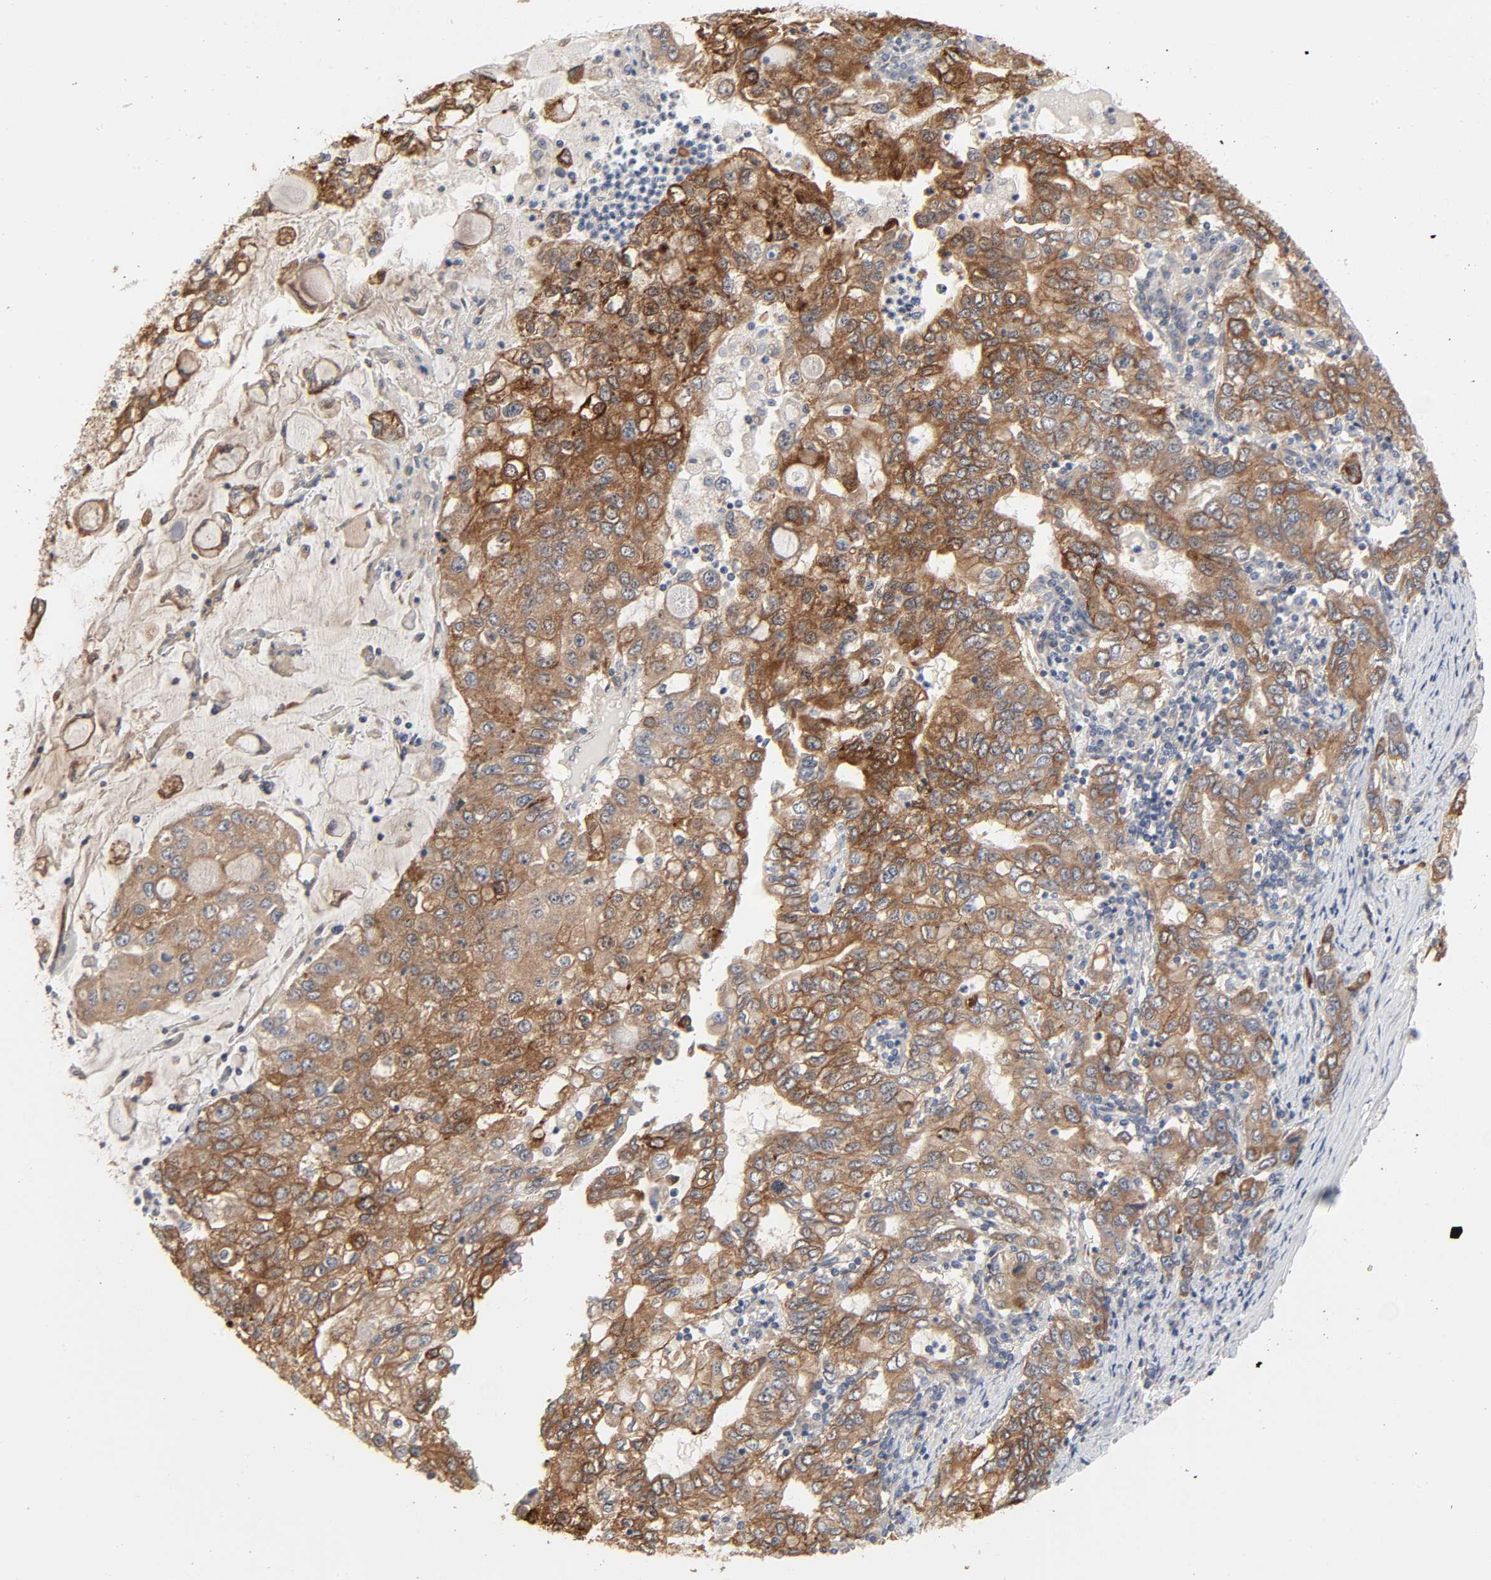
{"staining": {"intensity": "moderate", "quantity": ">75%", "location": "cytoplasmic/membranous"}, "tissue": "stomach cancer", "cell_type": "Tumor cells", "image_type": "cancer", "snomed": [{"axis": "morphology", "description": "Adenocarcinoma, NOS"}, {"axis": "topography", "description": "Stomach, lower"}], "caption": "The image reveals immunohistochemical staining of stomach cancer. There is moderate cytoplasmic/membranous staining is seen in approximately >75% of tumor cells.", "gene": "NDRG2", "patient": {"sex": "female", "age": 72}}